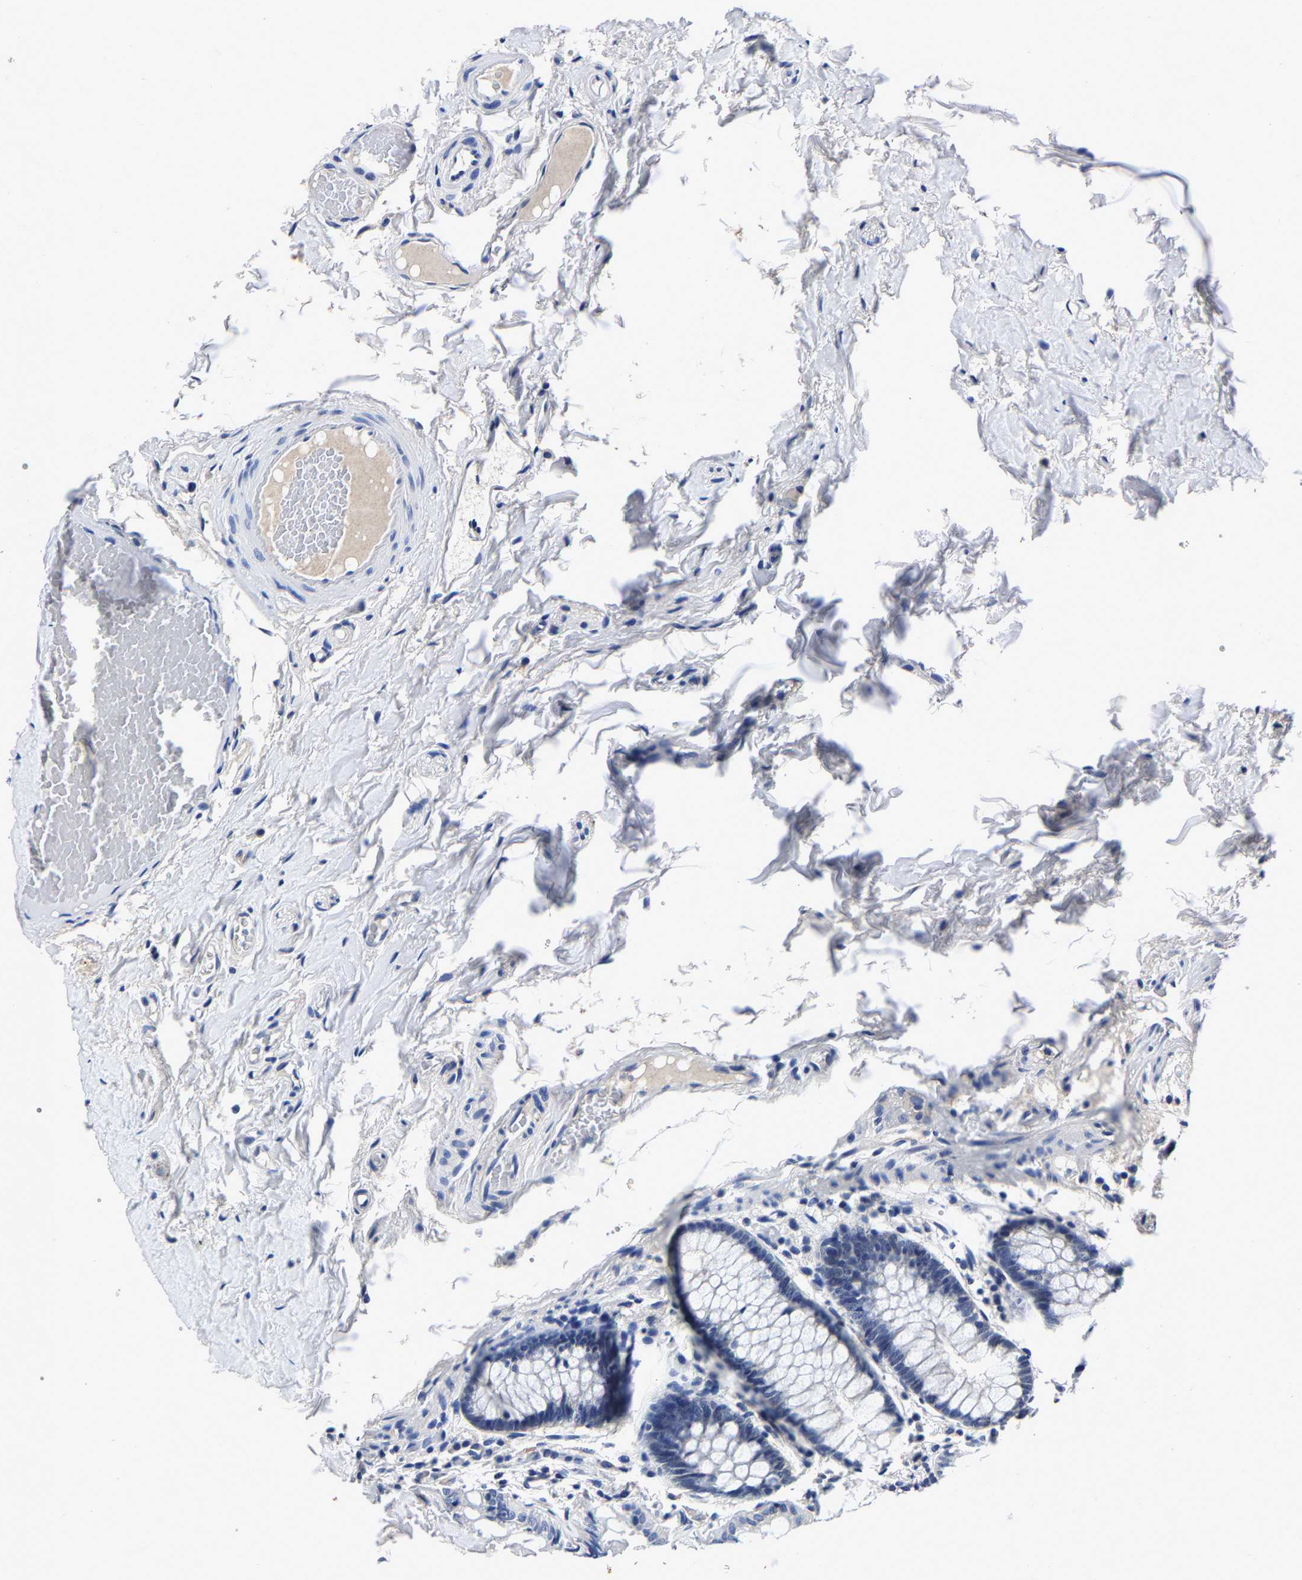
{"staining": {"intensity": "negative", "quantity": "none", "location": "none"}, "tissue": "colon", "cell_type": "Endothelial cells", "image_type": "normal", "snomed": [{"axis": "morphology", "description": "Normal tissue, NOS"}, {"axis": "topography", "description": "Colon"}], "caption": "This is an immunohistochemistry (IHC) photomicrograph of normal colon. There is no staining in endothelial cells.", "gene": "PSPH", "patient": {"sex": "female", "age": 56}}